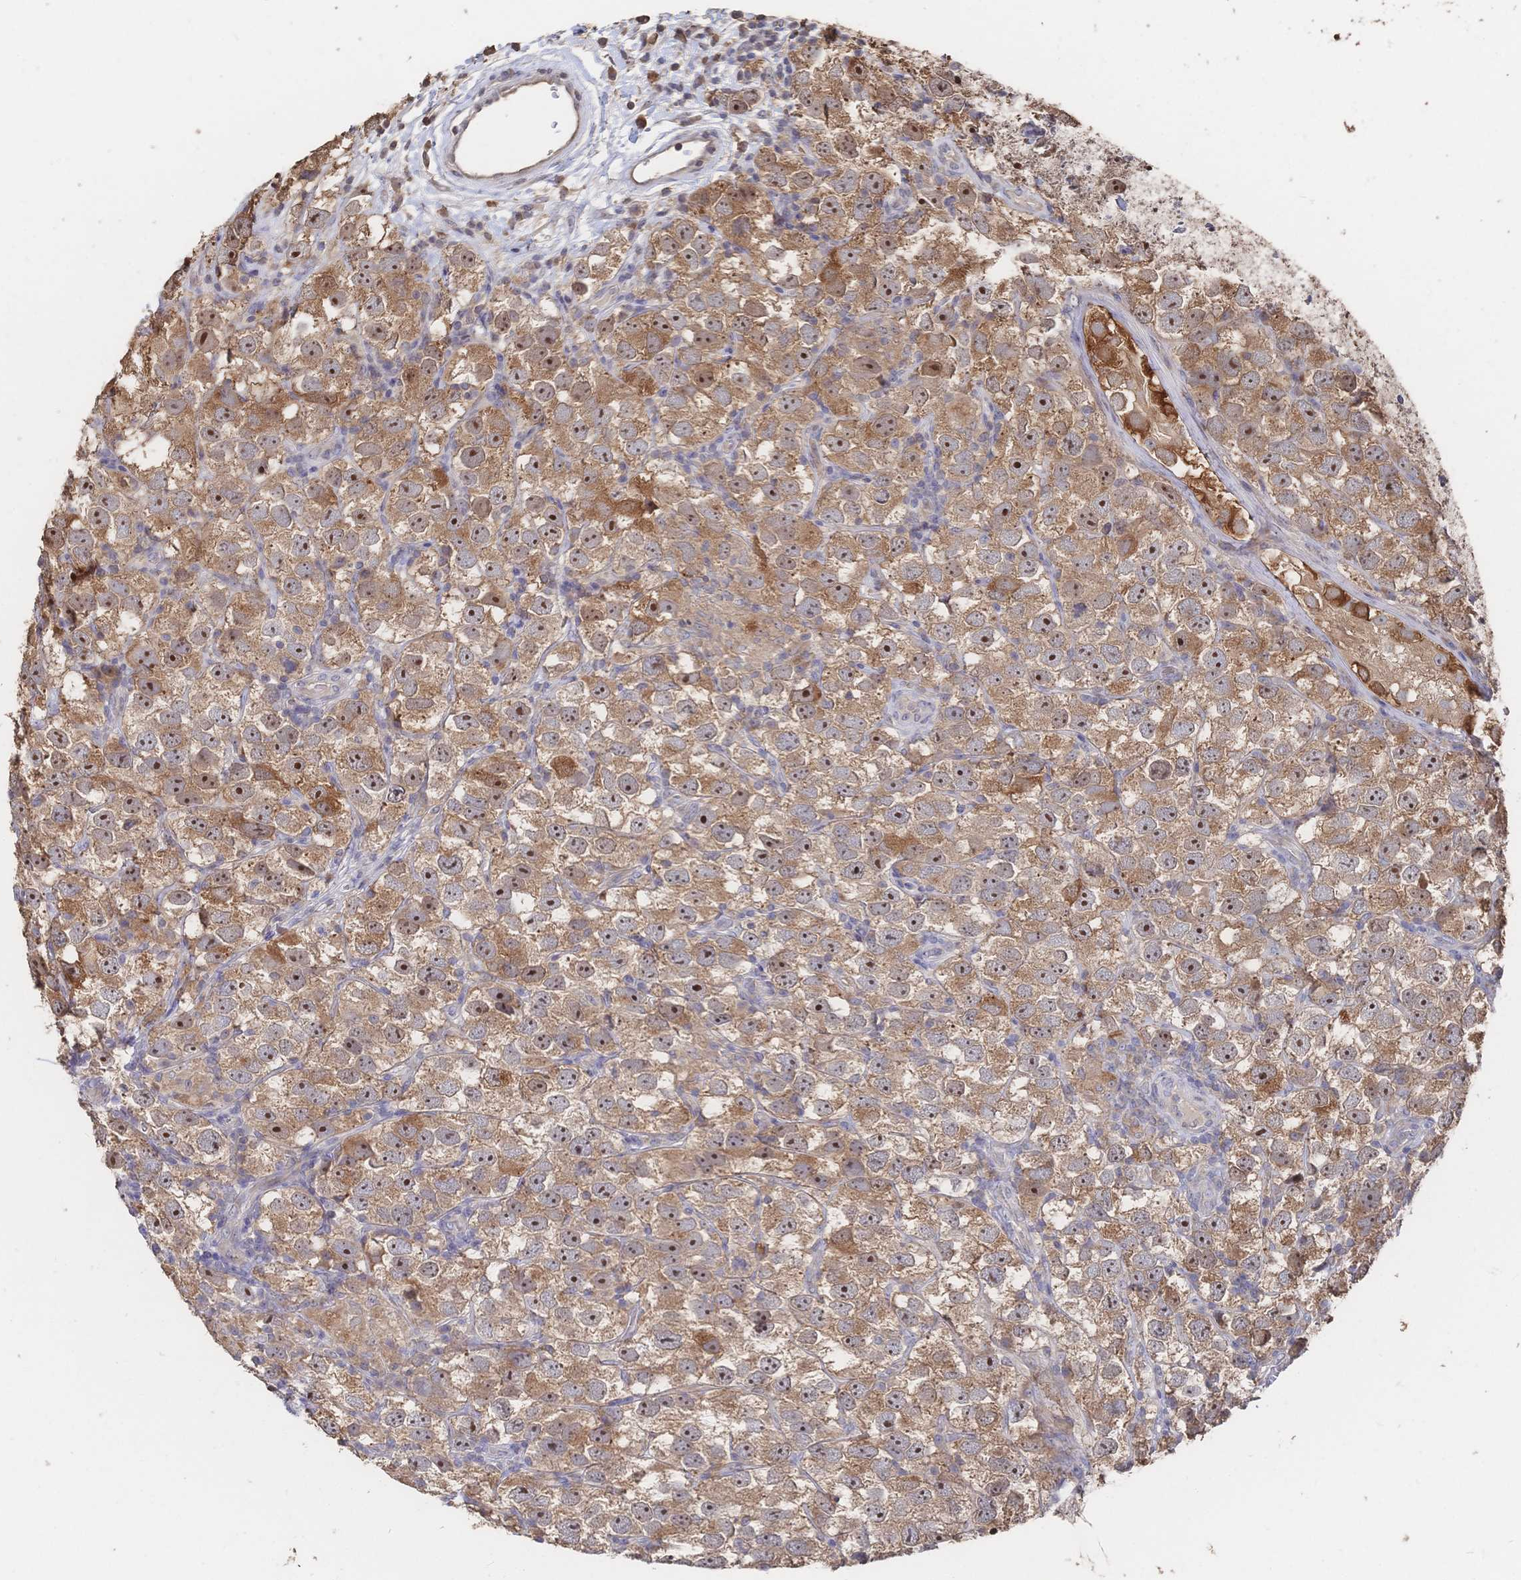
{"staining": {"intensity": "moderate", "quantity": ">75%", "location": "cytoplasmic/membranous,nuclear"}, "tissue": "testis cancer", "cell_type": "Tumor cells", "image_type": "cancer", "snomed": [{"axis": "morphology", "description": "Seminoma, NOS"}, {"axis": "topography", "description": "Testis"}], "caption": "Protein staining by immunohistochemistry (IHC) displays moderate cytoplasmic/membranous and nuclear positivity in about >75% of tumor cells in seminoma (testis).", "gene": "DNAJA4", "patient": {"sex": "male", "age": 26}}